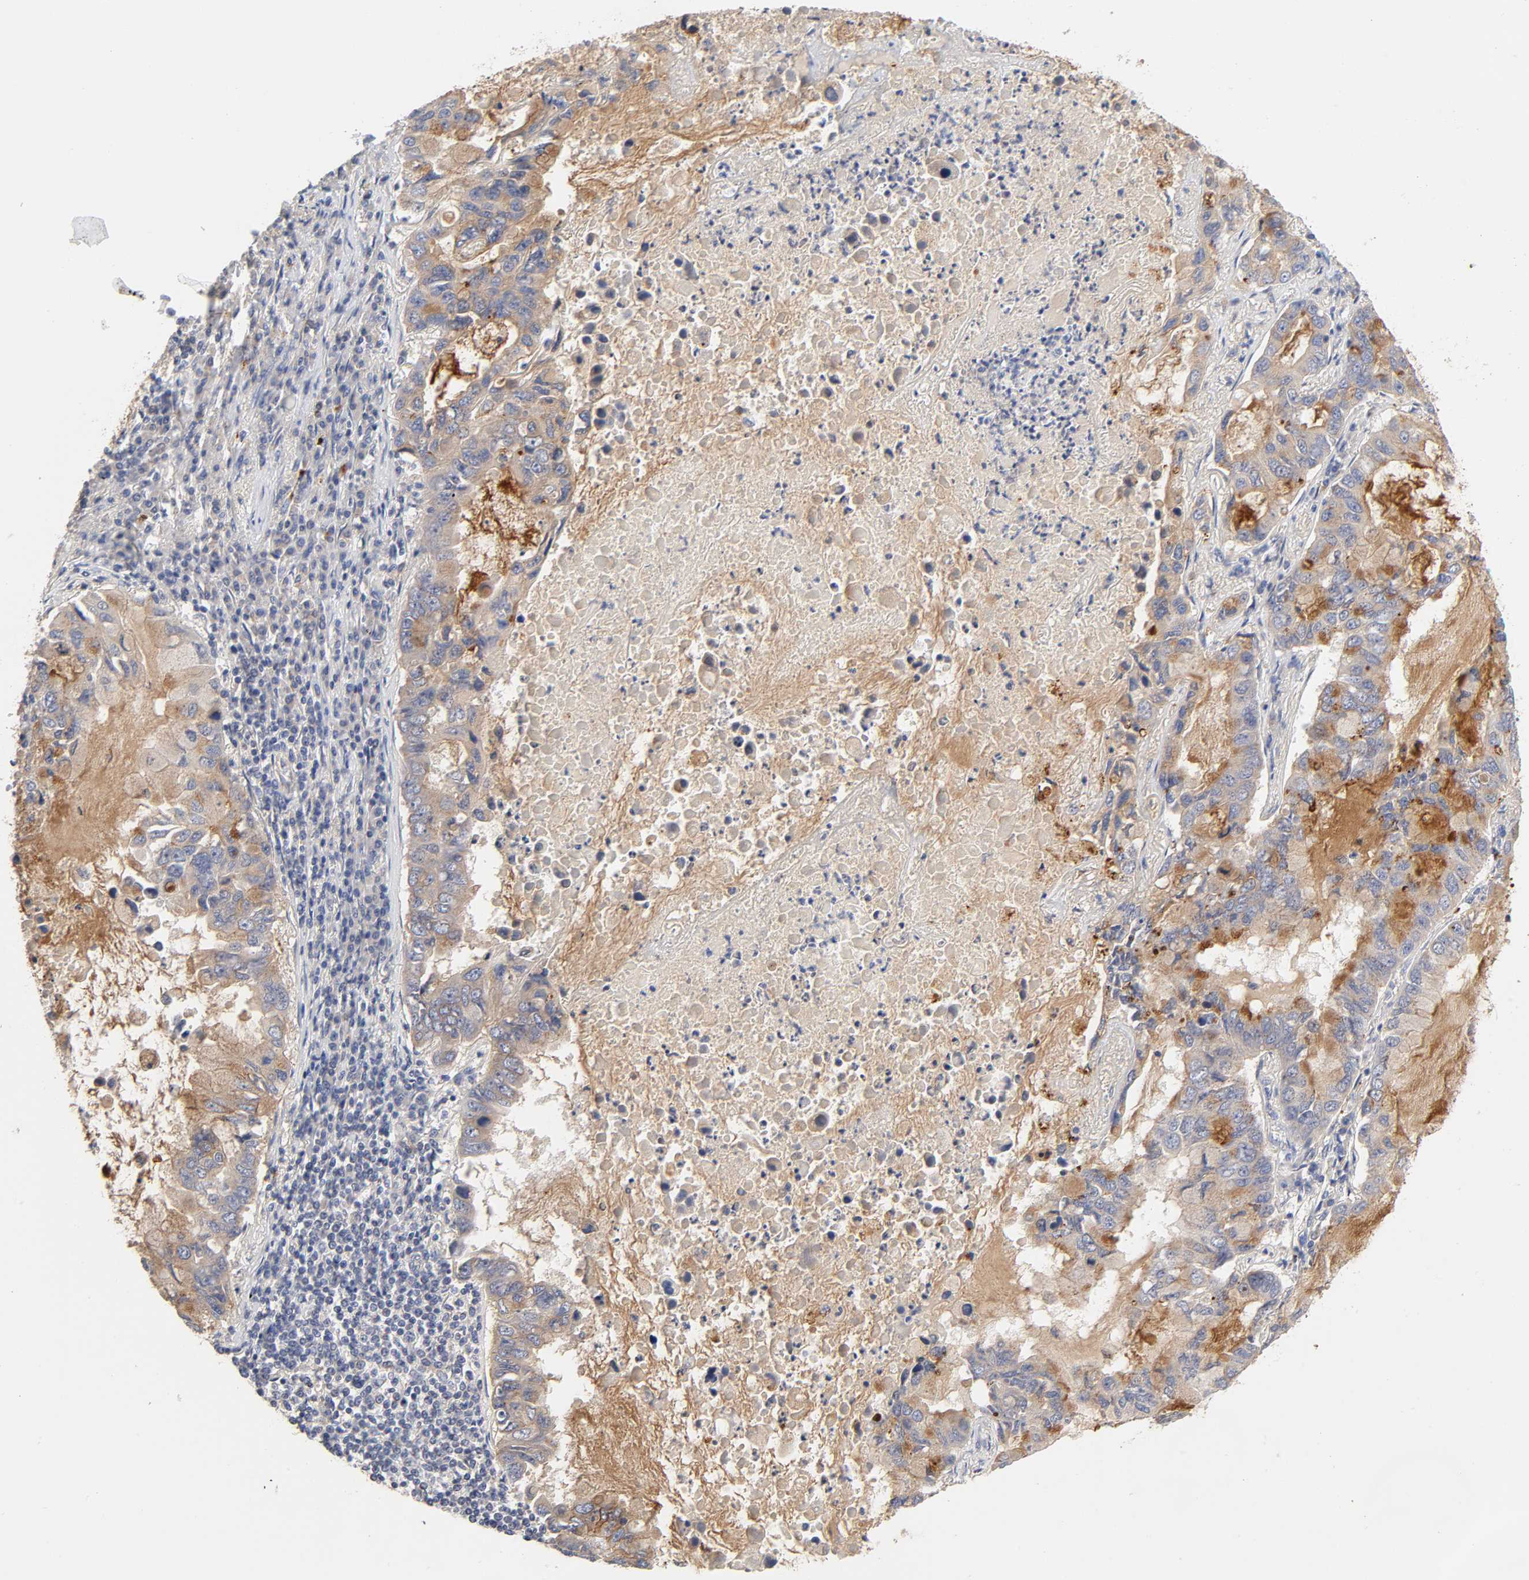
{"staining": {"intensity": "moderate", "quantity": ">75%", "location": "cytoplasmic/membranous"}, "tissue": "lung cancer", "cell_type": "Tumor cells", "image_type": "cancer", "snomed": [{"axis": "morphology", "description": "Adenocarcinoma, NOS"}, {"axis": "topography", "description": "Lung"}], "caption": "Immunohistochemistry photomicrograph of lung cancer (adenocarcinoma) stained for a protein (brown), which shows medium levels of moderate cytoplasmic/membranous expression in approximately >75% of tumor cells.", "gene": "C17orf75", "patient": {"sex": "male", "age": 64}}